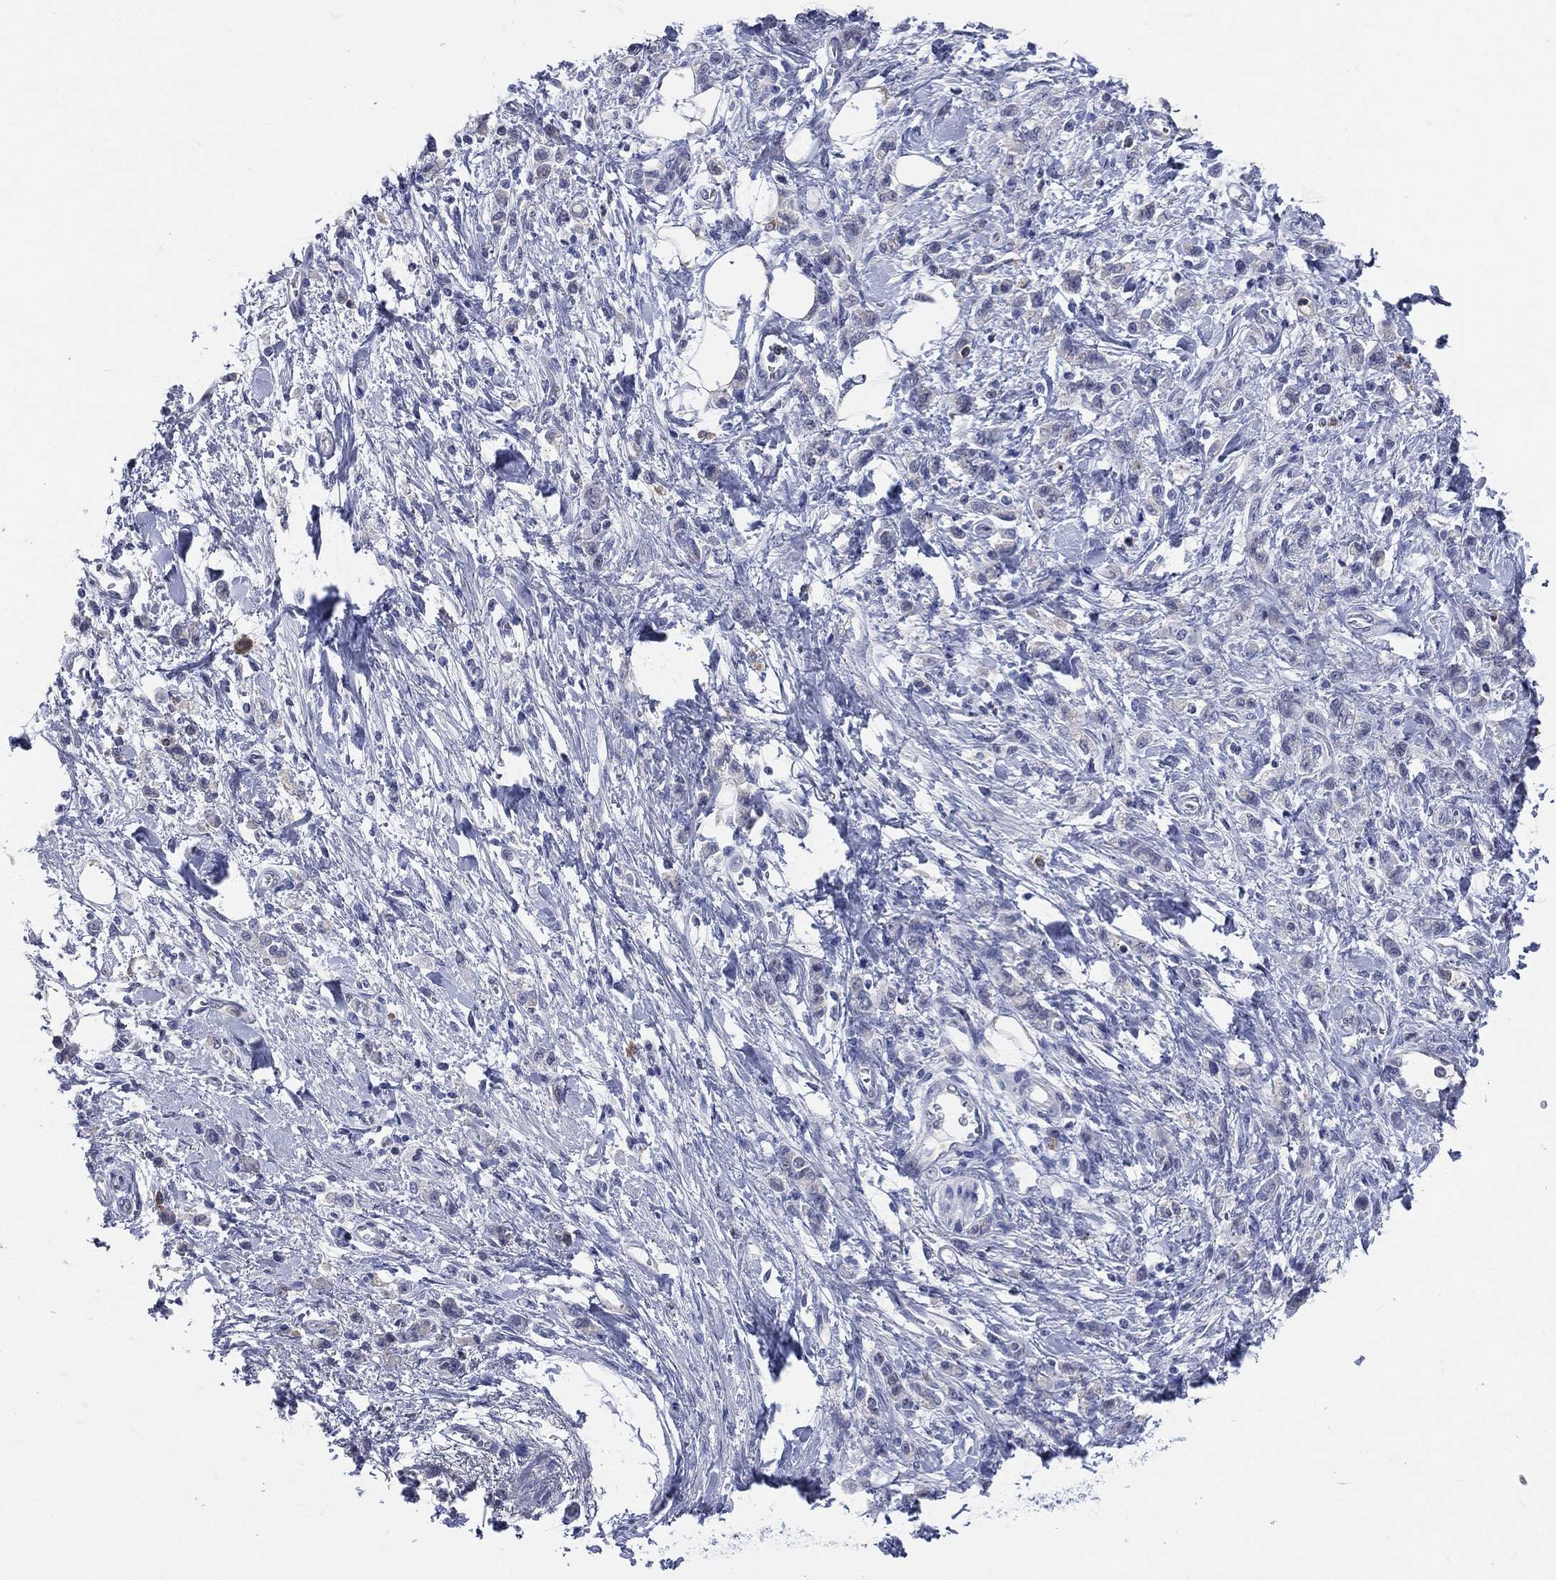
{"staining": {"intensity": "negative", "quantity": "none", "location": "none"}, "tissue": "stomach cancer", "cell_type": "Tumor cells", "image_type": "cancer", "snomed": [{"axis": "morphology", "description": "Adenocarcinoma, NOS"}, {"axis": "topography", "description": "Stomach"}], "caption": "DAB immunohistochemical staining of stomach cancer exhibits no significant positivity in tumor cells. Nuclei are stained in blue.", "gene": "AKAP3", "patient": {"sex": "male", "age": 77}}